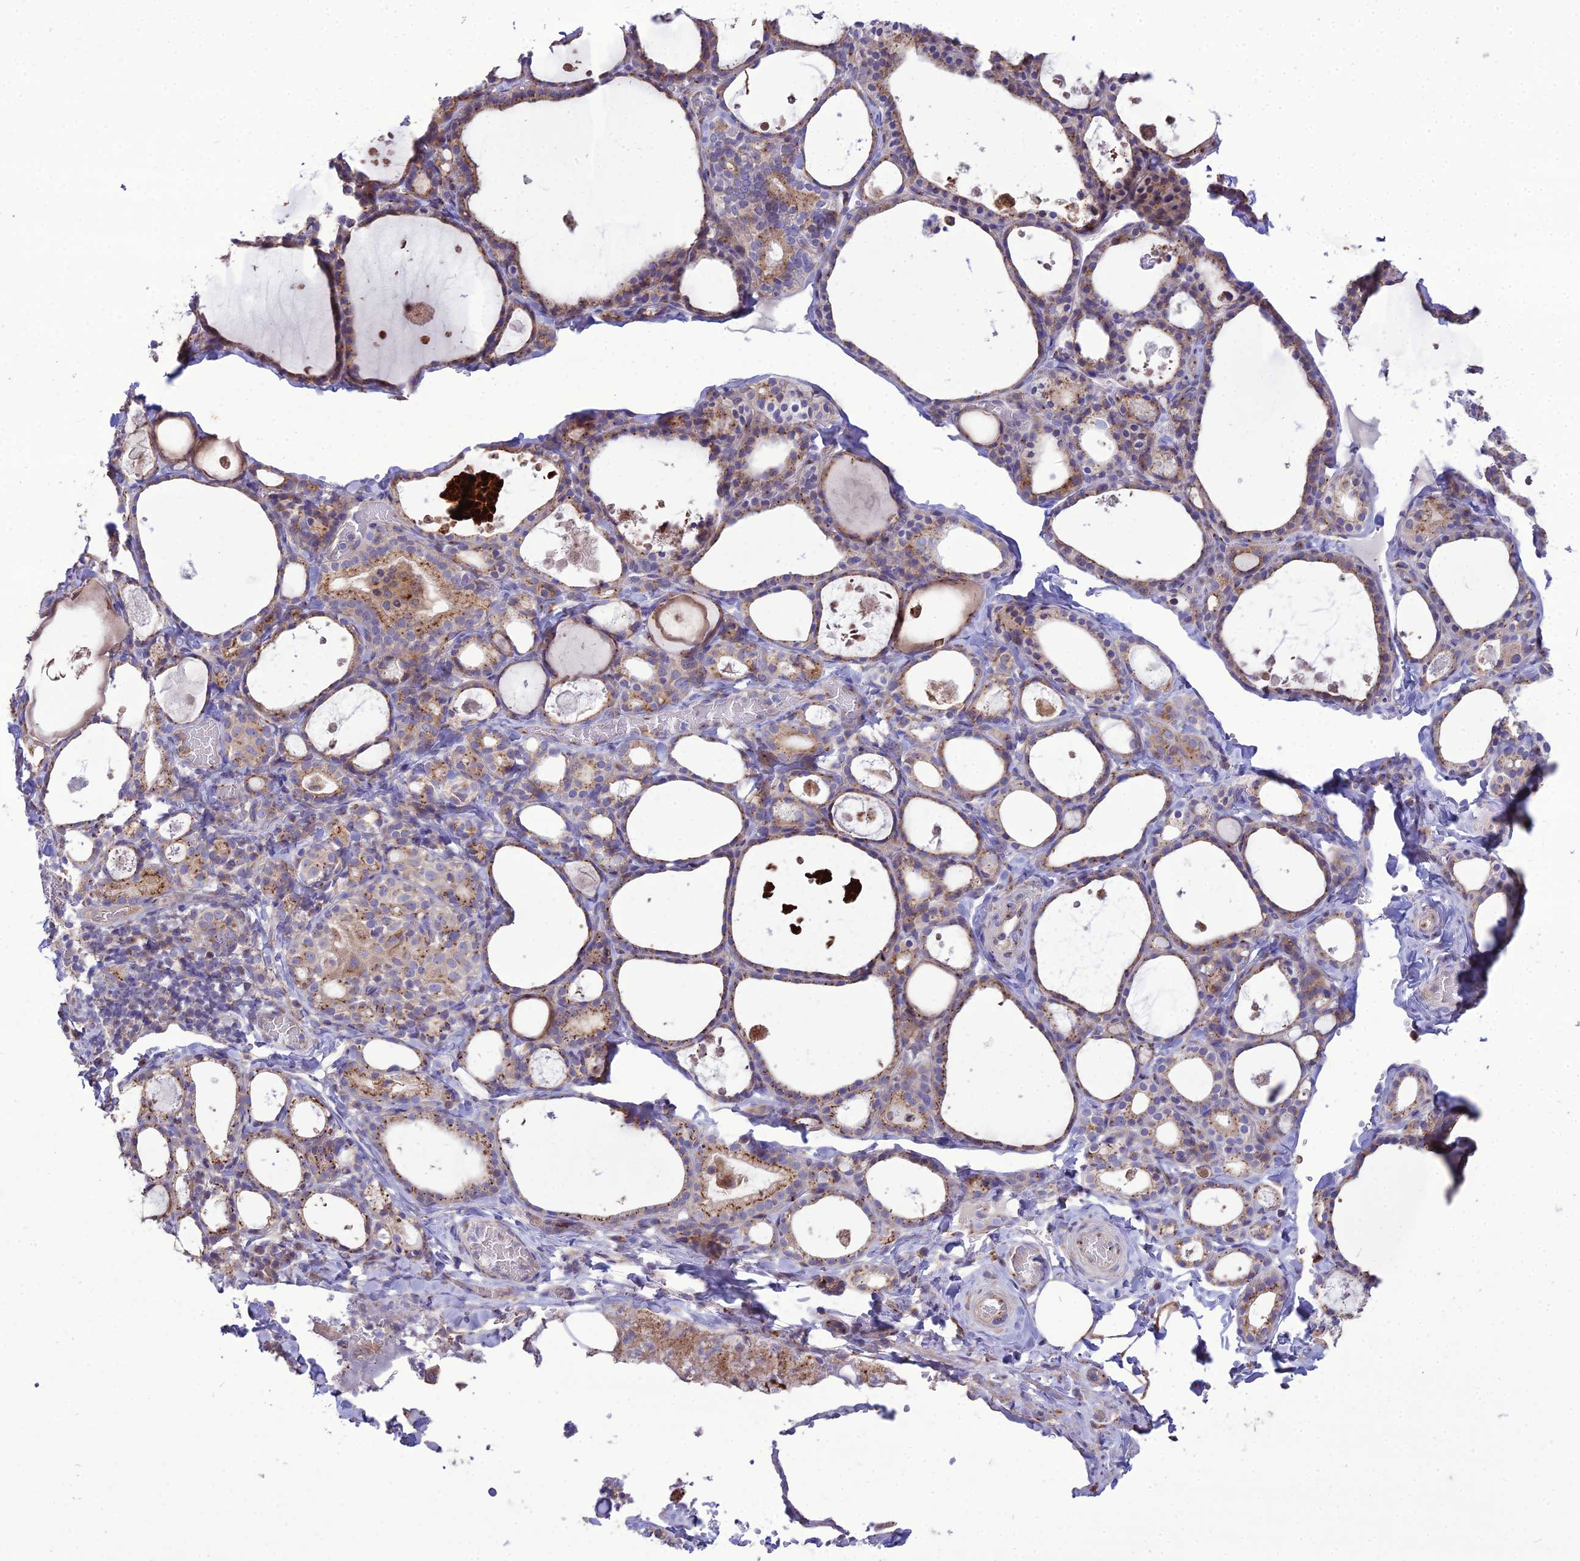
{"staining": {"intensity": "moderate", "quantity": ">75%", "location": "cytoplasmic/membranous"}, "tissue": "thyroid gland", "cell_type": "Glandular cells", "image_type": "normal", "snomed": [{"axis": "morphology", "description": "Normal tissue, NOS"}, {"axis": "topography", "description": "Thyroid gland"}], "caption": "IHC (DAB (3,3'-diaminobenzidine)) staining of benign thyroid gland shows moderate cytoplasmic/membranous protein expression in about >75% of glandular cells. (DAB IHC with brightfield microscopy, high magnification).", "gene": "SPRYD7", "patient": {"sex": "male", "age": 56}}